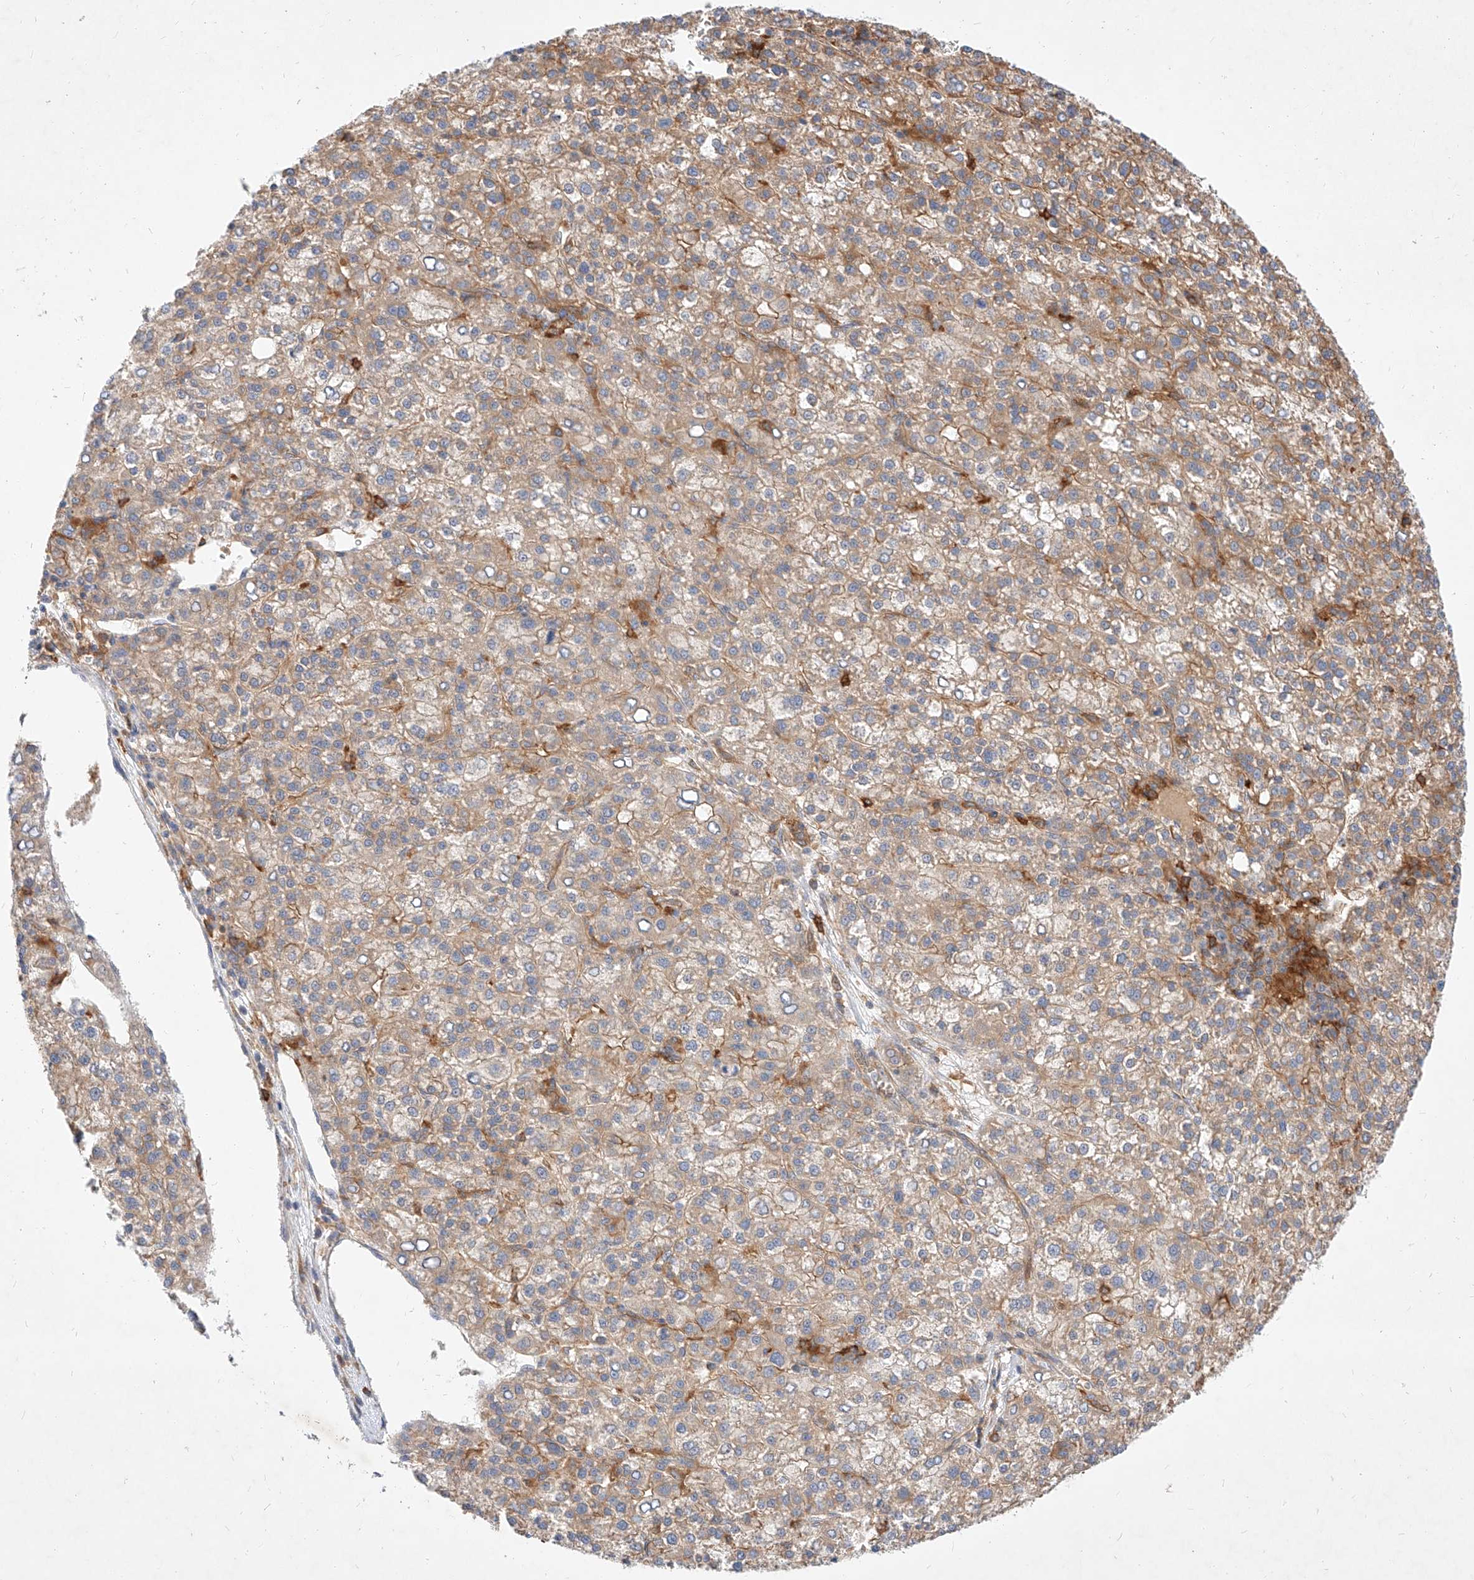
{"staining": {"intensity": "weak", "quantity": "25%-75%", "location": "cytoplasmic/membranous"}, "tissue": "liver cancer", "cell_type": "Tumor cells", "image_type": "cancer", "snomed": [{"axis": "morphology", "description": "Carcinoma, Hepatocellular, NOS"}, {"axis": "topography", "description": "Liver"}], "caption": "The image exhibits a brown stain indicating the presence of a protein in the cytoplasmic/membranous of tumor cells in hepatocellular carcinoma (liver).", "gene": "NFAM1", "patient": {"sex": "female", "age": 58}}